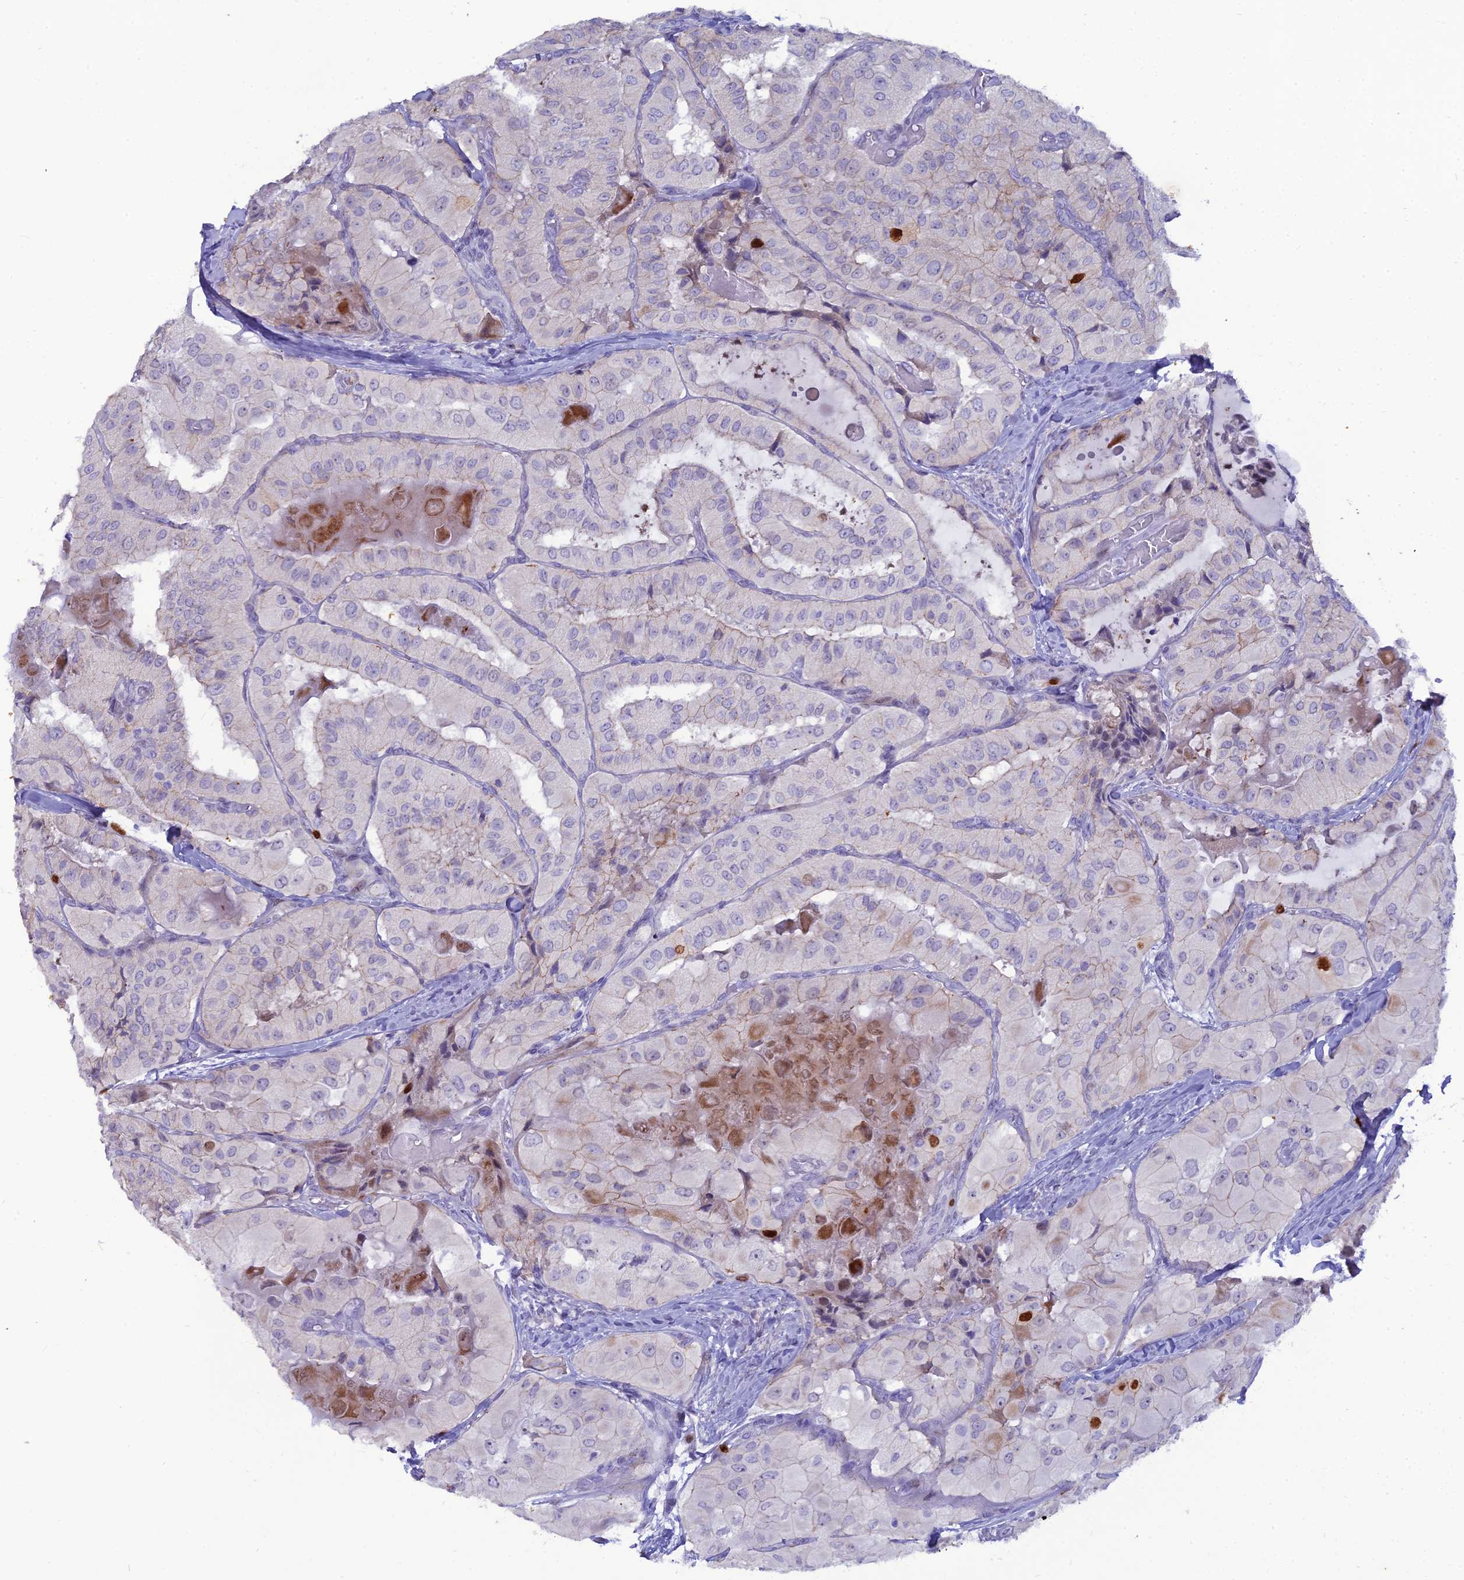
{"staining": {"intensity": "moderate", "quantity": "<25%", "location": "nuclear"}, "tissue": "thyroid cancer", "cell_type": "Tumor cells", "image_type": "cancer", "snomed": [{"axis": "morphology", "description": "Normal tissue, NOS"}, {"axis": "morphology", "description": "Papillary adenocarcinoma, NOS"}, {"axis": "topography", "description": "Thyroid gland"}], "caption": "Immunohistochemistry (IHC) histopathology image of human thyroid cancer (papillary adenocarcinoma) stained for a protein (brown), which displays low levels of moderate nuclear positivity in about <25% of tumor cells.", "gene": "NUSAP1", "patient": {"sex": "female", "age": 59}}